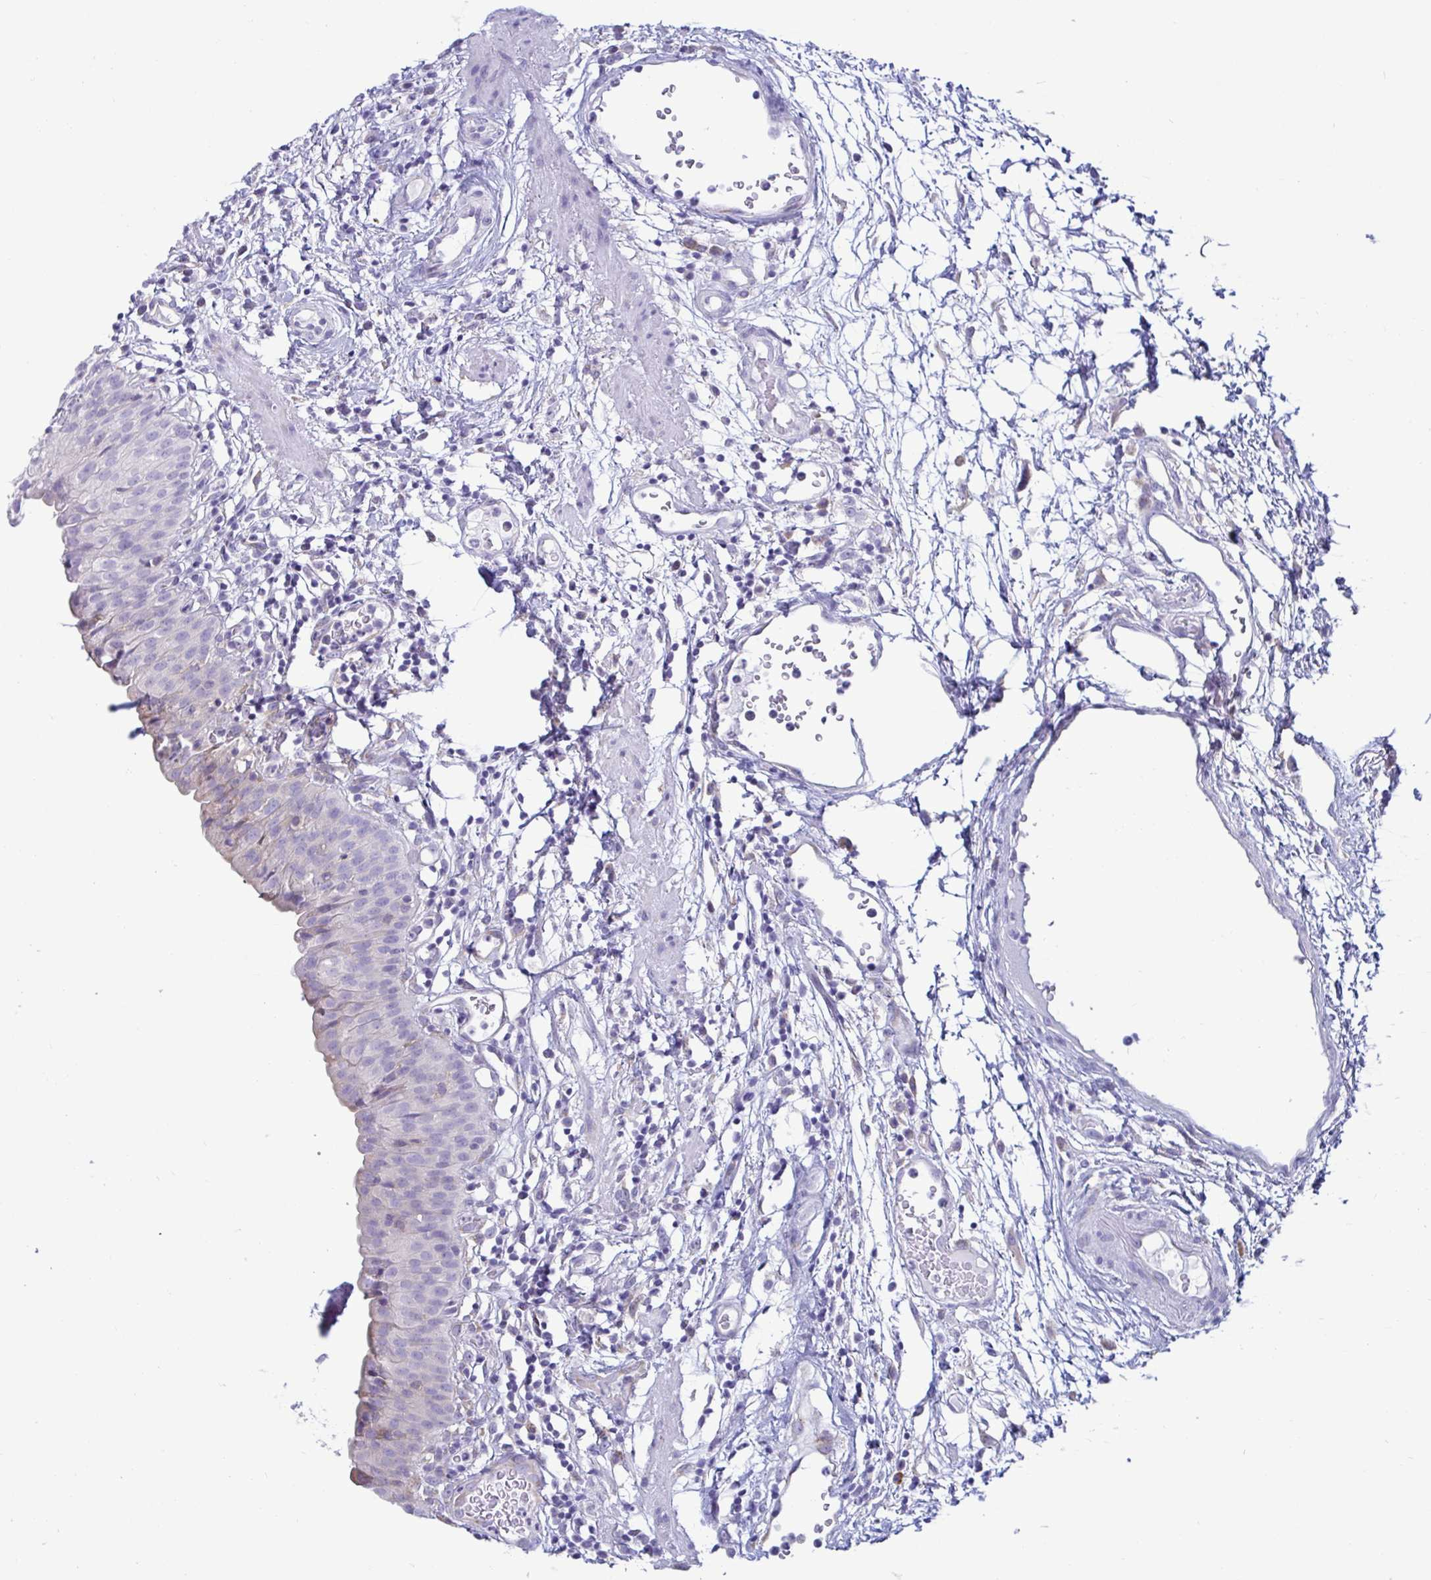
{"staining": {"intensity": "negative", "quantity": "none", "location": "none"}, "tissue": "urinary bladder", "cell_type": "Urothelial cells", "image_type": "normal", "snomed": [{"axis": "morphology", "description": "Normal tissue, NOS"}, {"axis": "morphology", "description": "Inflammation, NOS"}, {"axis": "topography", "description": "Urinary bladder"}], "caption": "Immunohistochemistry (IHC) photomicrograph of unremarkable urinary bladder: human urinary bladder stained with DAB (3,3'-diaminobenzidine) demonstrates no significant protein staining in urothelial cells. (Stains: DAB (3,3'-diaminobenzidine) immunohistochemistry with hematoxylin counter stain, Microscopy: brightfield microscopy at high magnification).", "gene": "TFPI2", "patient": {"sex": "male", "age": 57}}